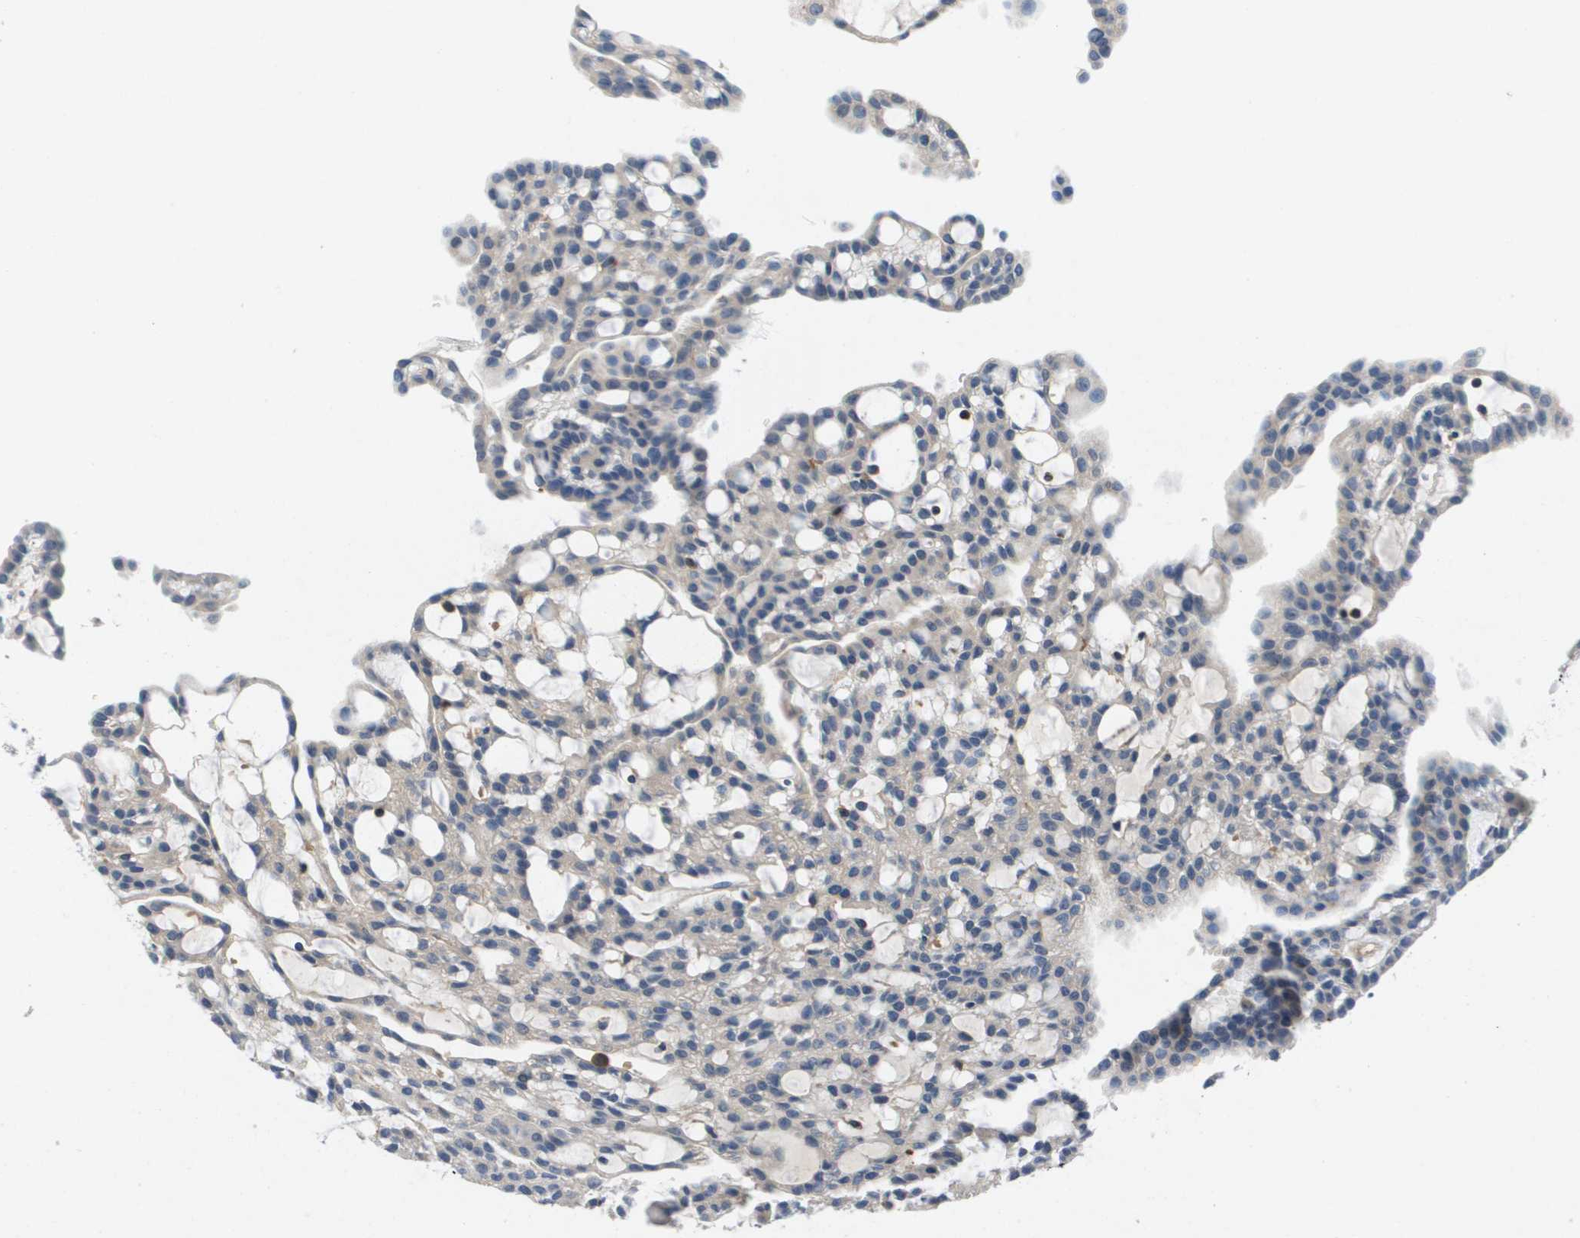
{"staining": {"intensity": "negative", "quantity": "none", "location": "none"}, "tissue": "renal cancer", "cell_type": "Tumor cells", "image_type": "cancer", "snomed": [{"axis": "morphology", "description": "Adenocarcinoma, NOS"}, {"axis": "topography", "description": "Kidney"}], "caption": "The image reveals no staining of tumor cells in adenocarcinoma (renal). (DAB immunohistochemistry visualized using brightfield microscopy, high magnification).", "gene": "KCNQ5", "patient": {"sex": "male", "age": 63}}